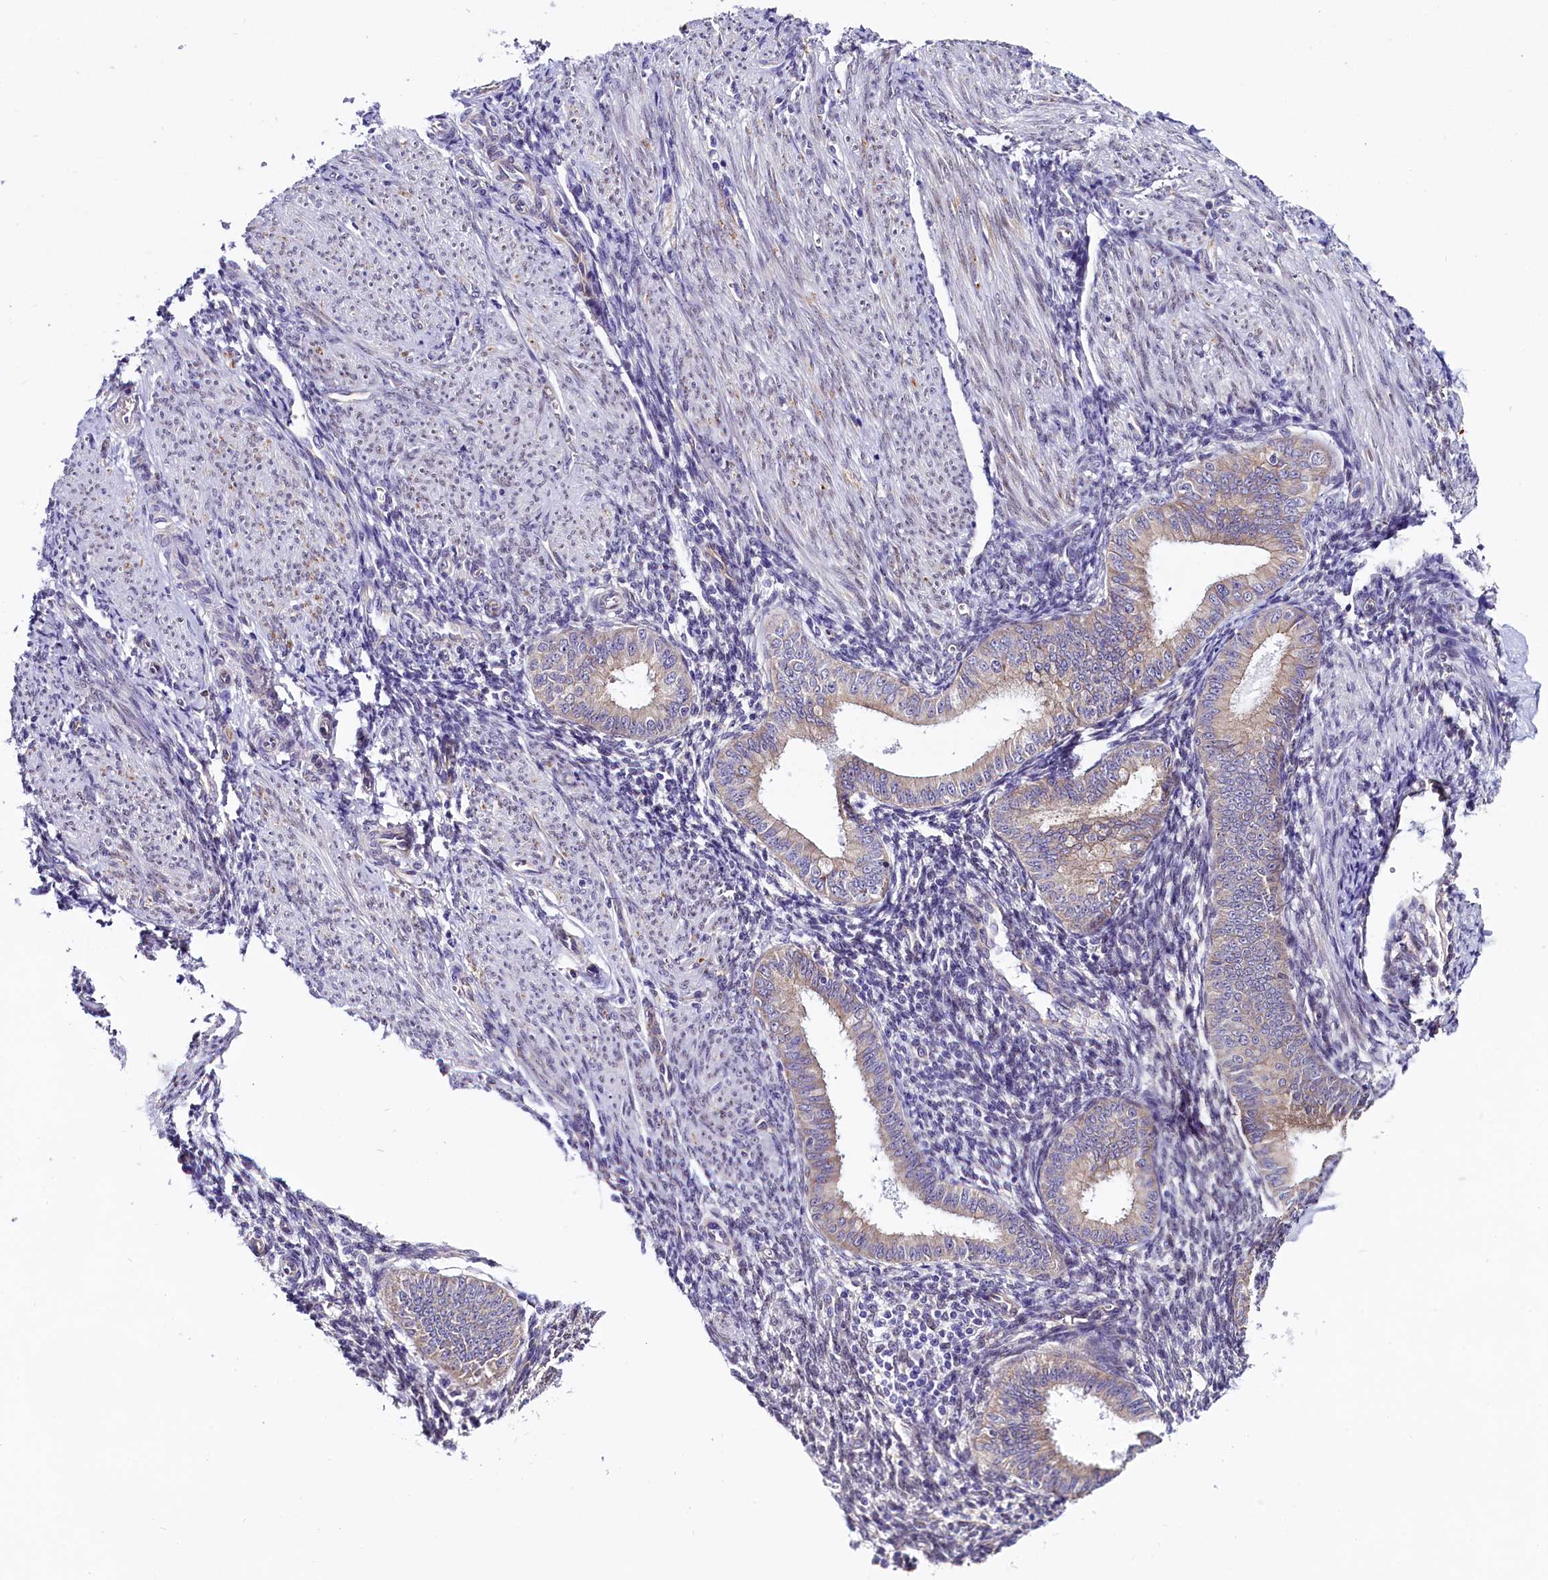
{"staining": {"intensity": "negative", "quantity": "none", "location": "none"}, "tissue": "endometrium", "cell_type": "Cells in endometrial stroma", "image_type": "normal", "snomed": [{"axis": "morphology", "description": "Normal tissue, NOS"}, {"axis": "topography", "description": "Uterus"}, {"axis": "topography", "description": "Endometrium"}], "caption": "Endometrium was stained to show a protein in brown. There is no significant staining in cells in endometrial stroma. (Immunohistochemistry, brightfield microscopy, high magnification).", "gene": "UACA", "patient": {"sex": "female", "age": 48}}